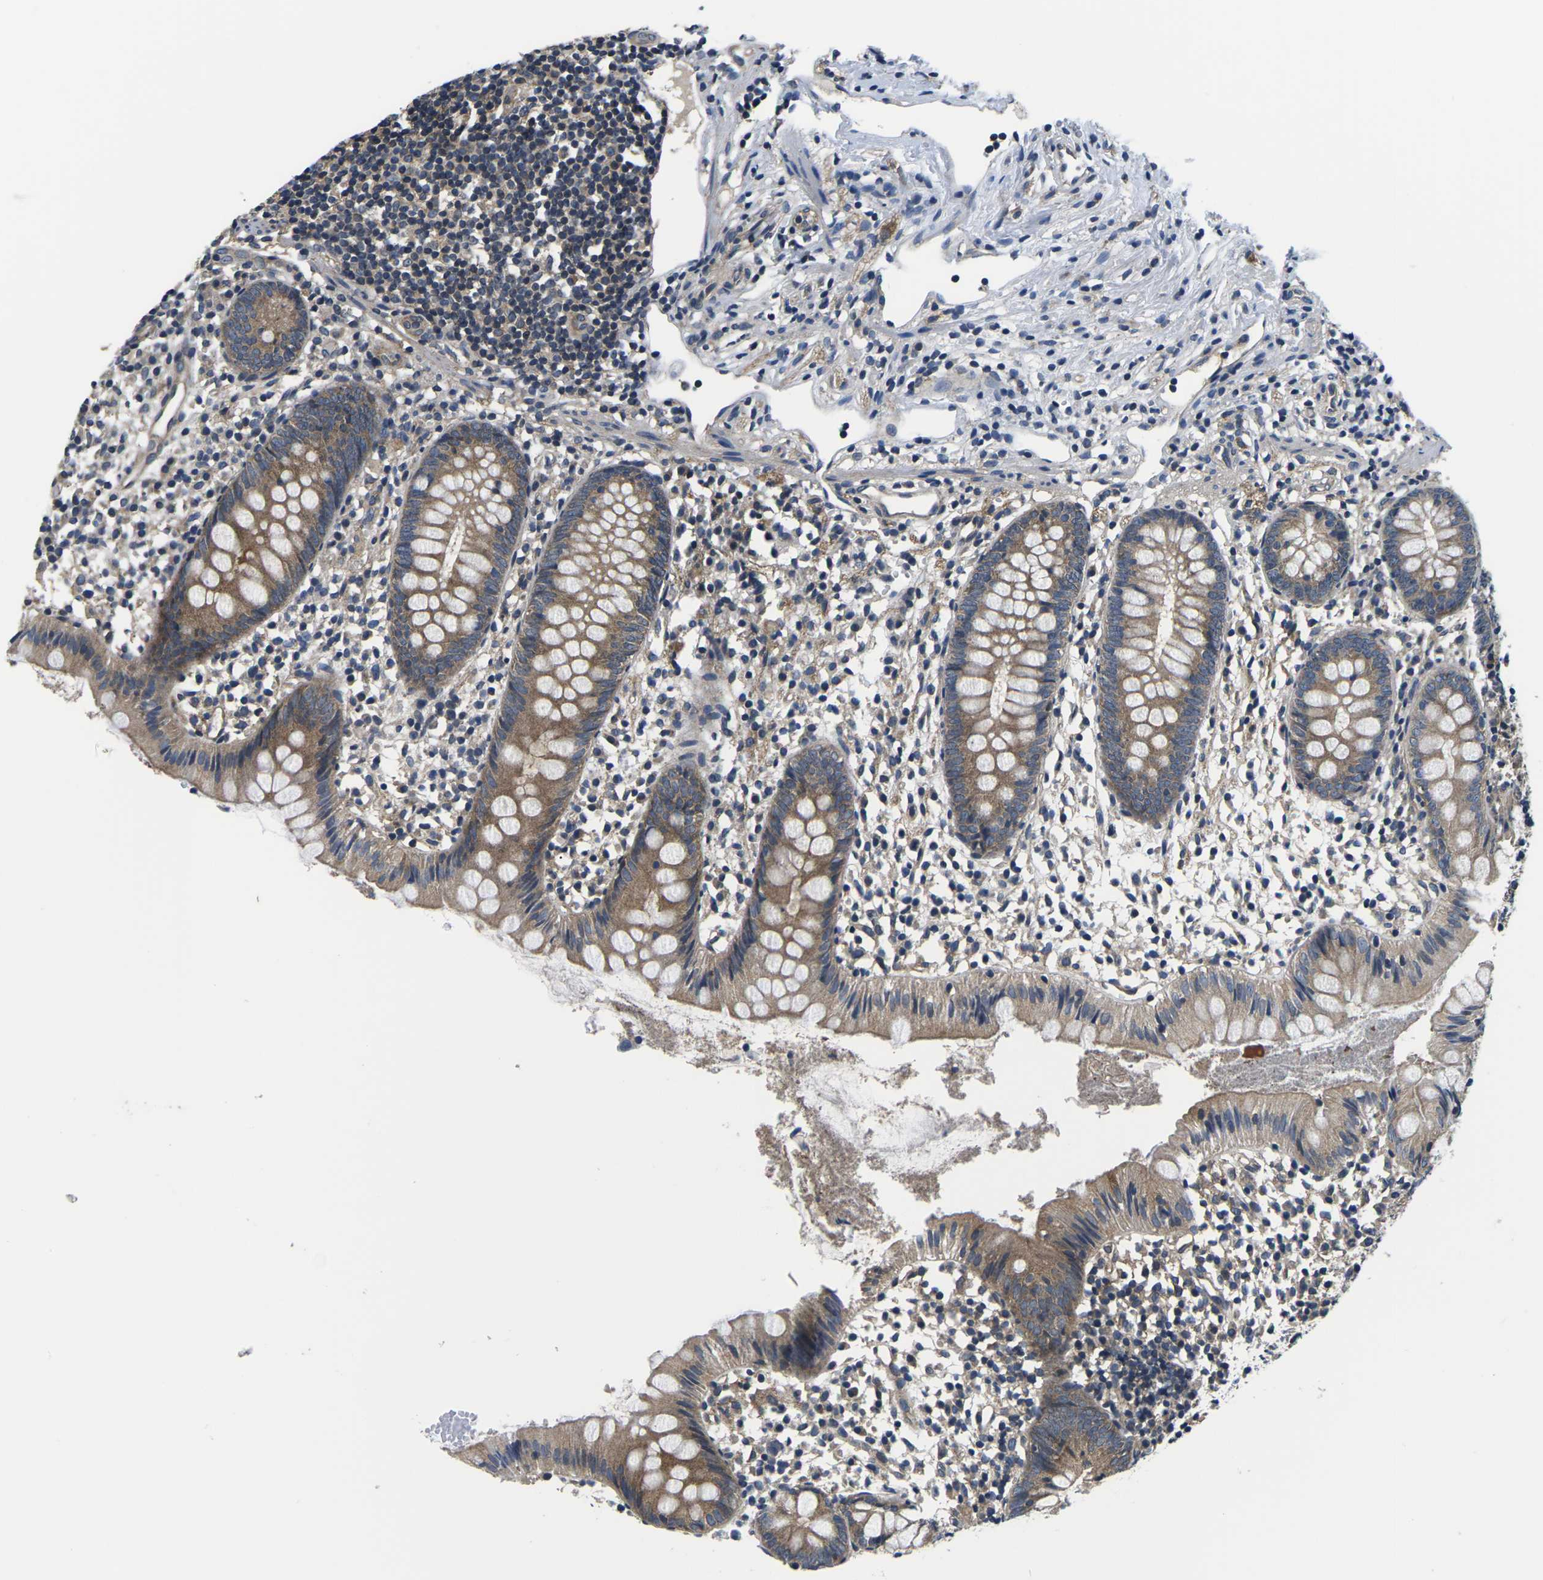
{"staining": {"intensity": "moderate", "quantity": ">75%", "location": "cytoplasmic/membranous"}, "tissue": "appendix", "cell_type": "Glandular cells", "image_type": "normal", "snomed": [{"axis": "morphology", "description": "Normal tissue, NOS"}, {"axis": "topography", "description": "Appendix"}], "caption": "Protein expression analysis of unremarkable appendix shows moderate cytoplasmic/membranous staining in about >75% of glandular cells. (DAB (3,3'-diaminobenzidine) = brown stain, brightfield microscopy at high magnification).", "gene": "GSK3B", "patient": {"sex": "female", "age": 20}}